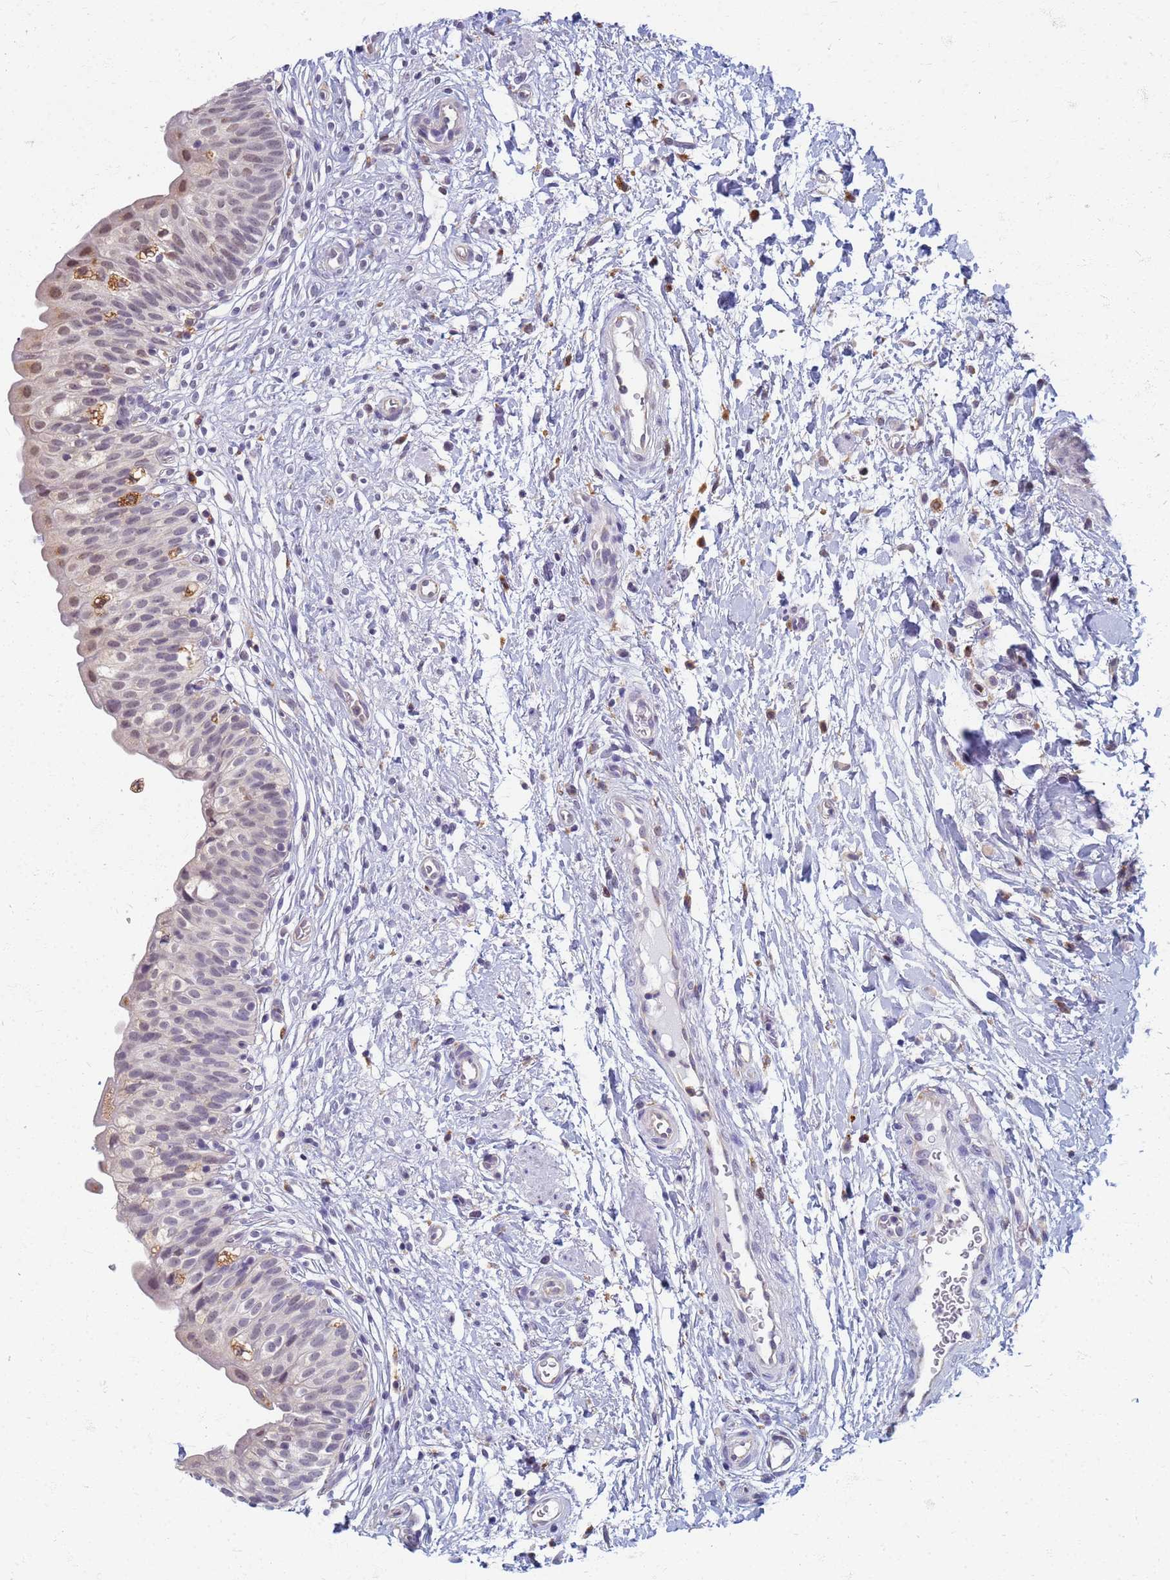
{"staining": {"intensity": "moderate", "quantity": "<25%", "location": "nuclear"}, "tissue": "urinary bladder", "cell_type": "Urothelial cells", "image_type": "normal", "snomed": [{"axis": "morphology", "description": "Normal tissue, NOS"}, {"axis": "topography", "description": "Urinary bladder"}], "caption": "Urinary bladder stained for a protein (brown) demonstrates moderate nuclear positive expression in approximately <25% of urothelial cells.", "gene": "ATP6V1E1", "patient": {"sex": "male", "age": 55}}